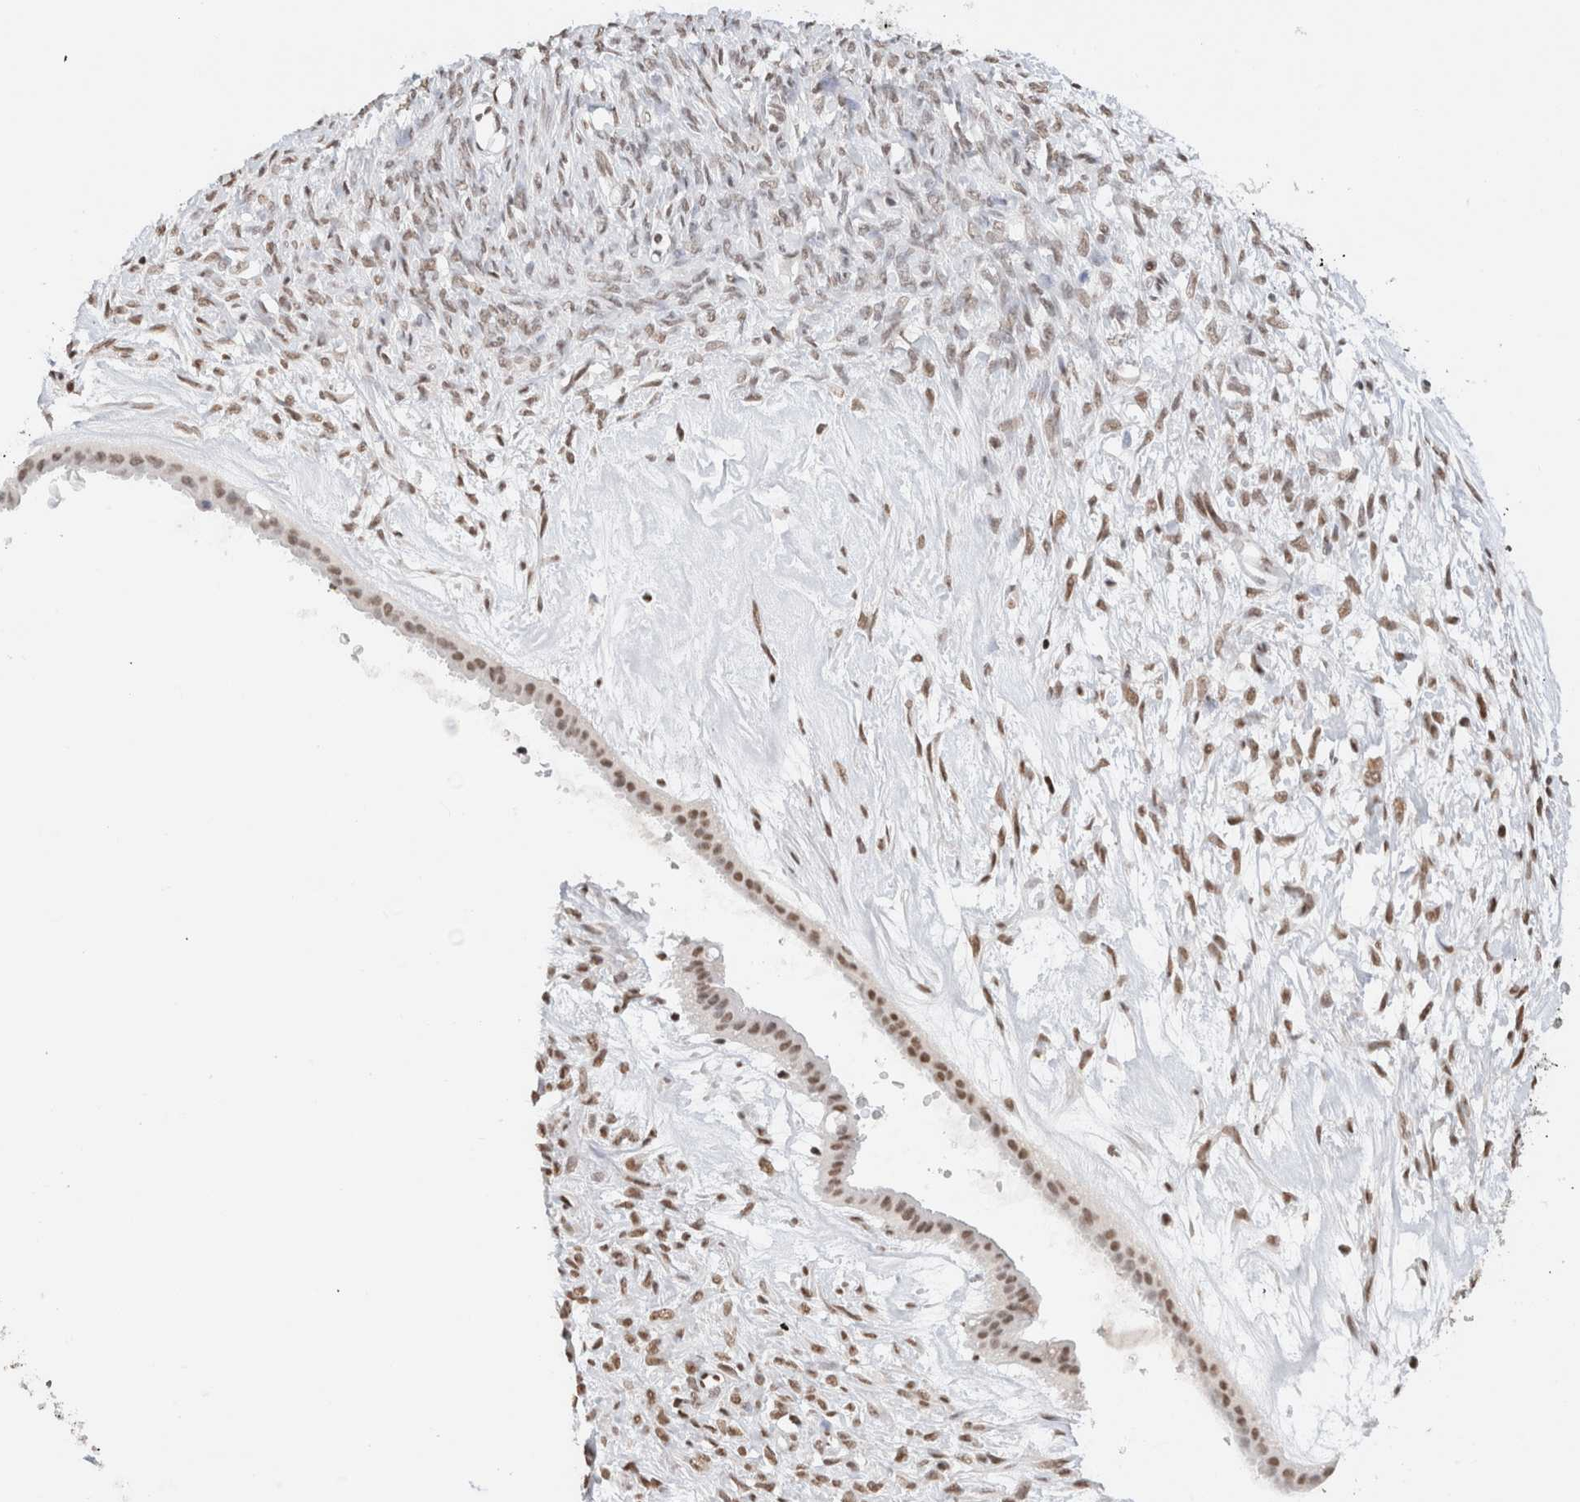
{"staining": {"intensity": "moderate", "quantity": "25%-75%", "location": "nuclear"}, "tissue": "ovarian cancer", "cell_type": "Tumor cells", "image_type": "cancer", "snomed": [{"axis": "morphology", "description": "Cystadenocarcinoma, mucinous, NOS"}, {"axis": "topography", "description": "Ovary"}], "caption": "Ovarian cancer stained with DAB IHC demonstrates medium levels of moderate nuclear positivity in approximately 25%-75% of tumor cells.", "gene": "SUPT3H", "patient": {"sex": "female", "age": 73}}